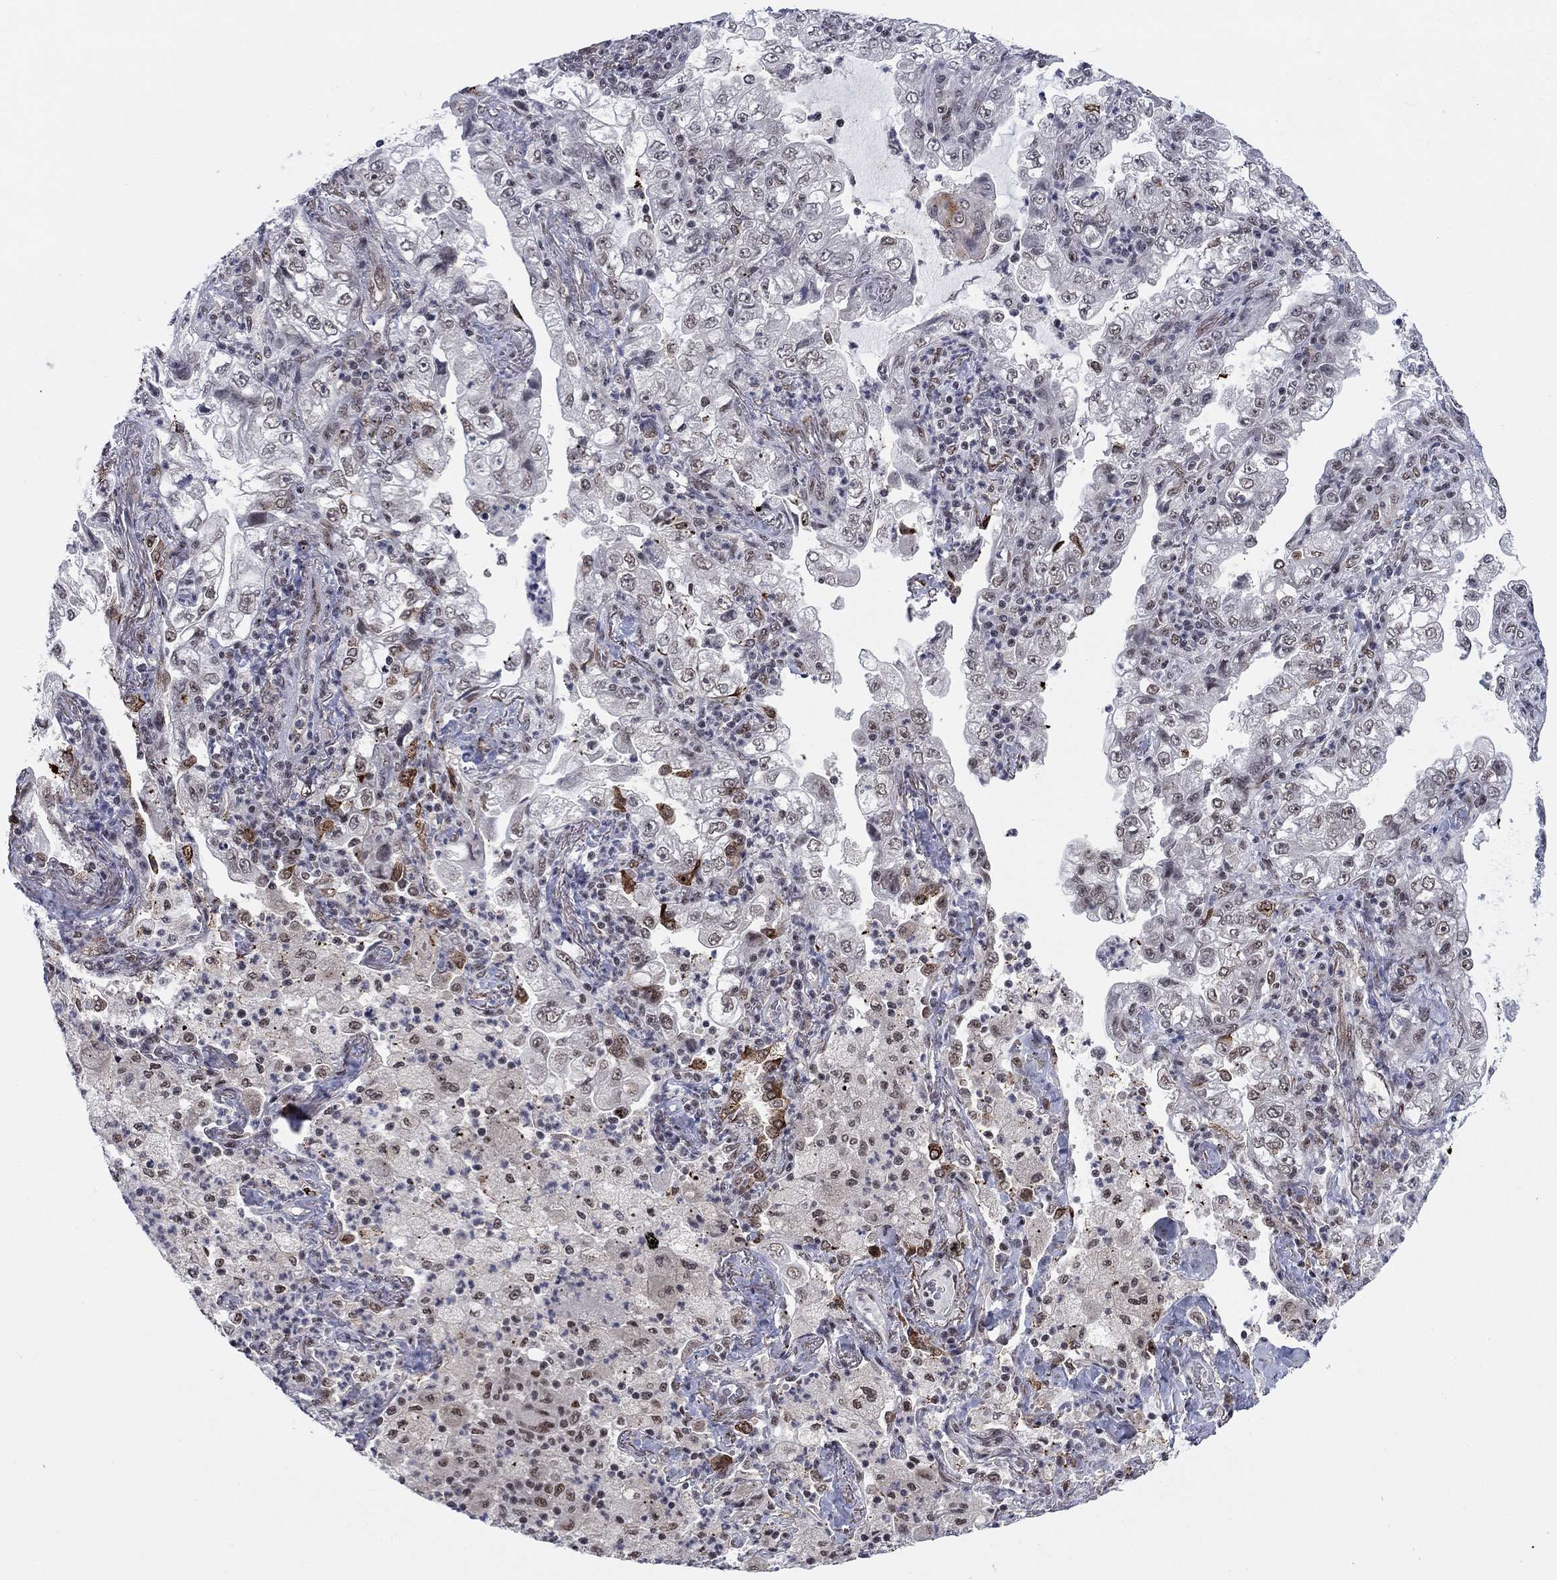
{"staining": {"intensity": "moderate", "quantity": "<25%", "location": "nuclear"}, "tissue": "lung cancer", "cell_type": "Tumor cells", "image_type": "cancer", "snomed": [{"axis": "morphology", "description": "Adenocarcinoma, NOS"}, {"axis": "topography", "description": "Lung"}], "caption": "Moderate nuclear protein expression is seen in about <25% of tumor cells in lung cancer.", "gene": "FYTTD1", "patient": {"sex": "female", "age": 73}}